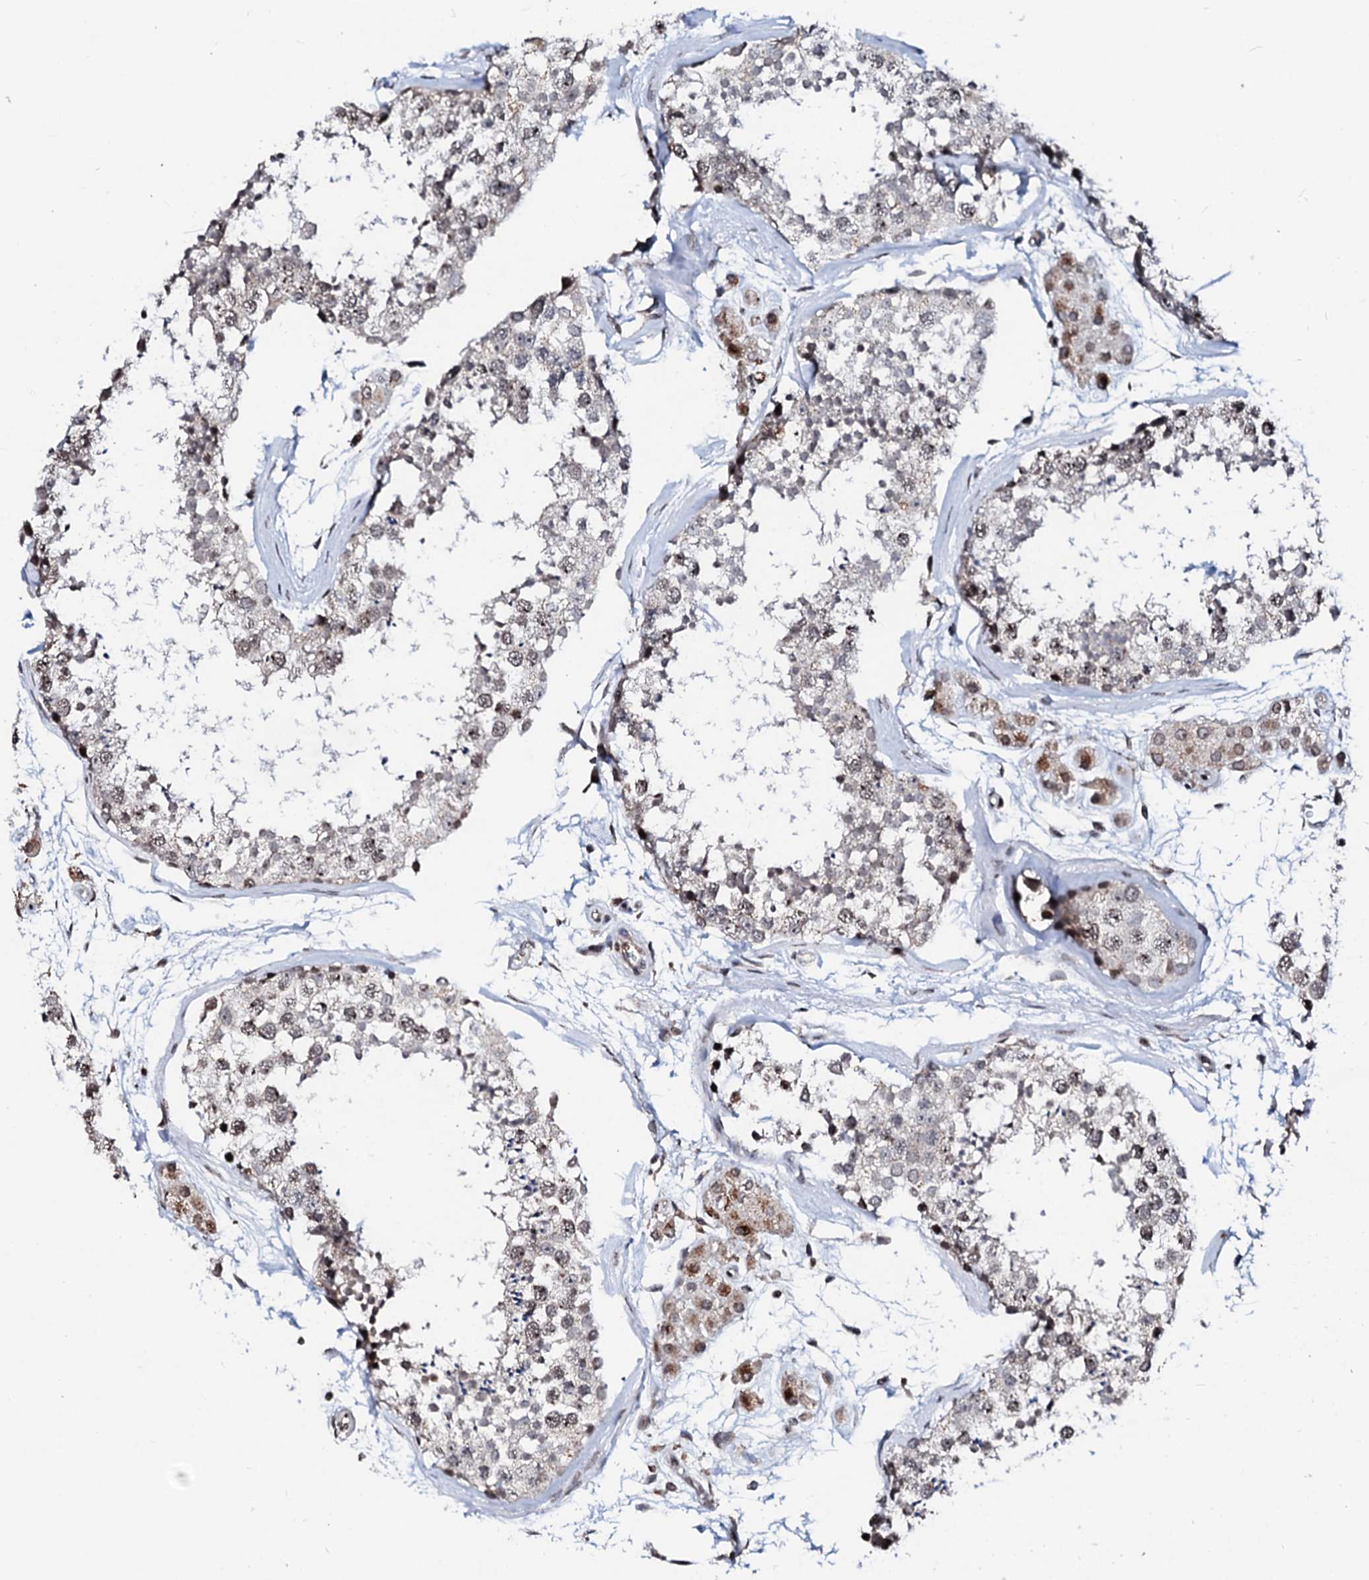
{"staining": {"intensity": "weak", "quantity": "25%-75%", "location": "nuclear"}, "tissue": "testis", "cell_type": "Cells in seminiferous ducts", "image_type": "normal", "snomed": [{"axis": "morphology", "description": "Normal tissue, NOS"}, {"axis": "topography", "description": "Testis"}], "caption": "Unremarkable testis was stained to show a protein in brown. There is low levels of weak nuclear expression in about 25%-75% of cells in seminiferous ducts. Using DAB (brown) and hematoxylin (blue) stains, captured at high magnification using brightfield microscopy.", "gene": "LSM11", "patient": {"sex": "male", "age": 56}}